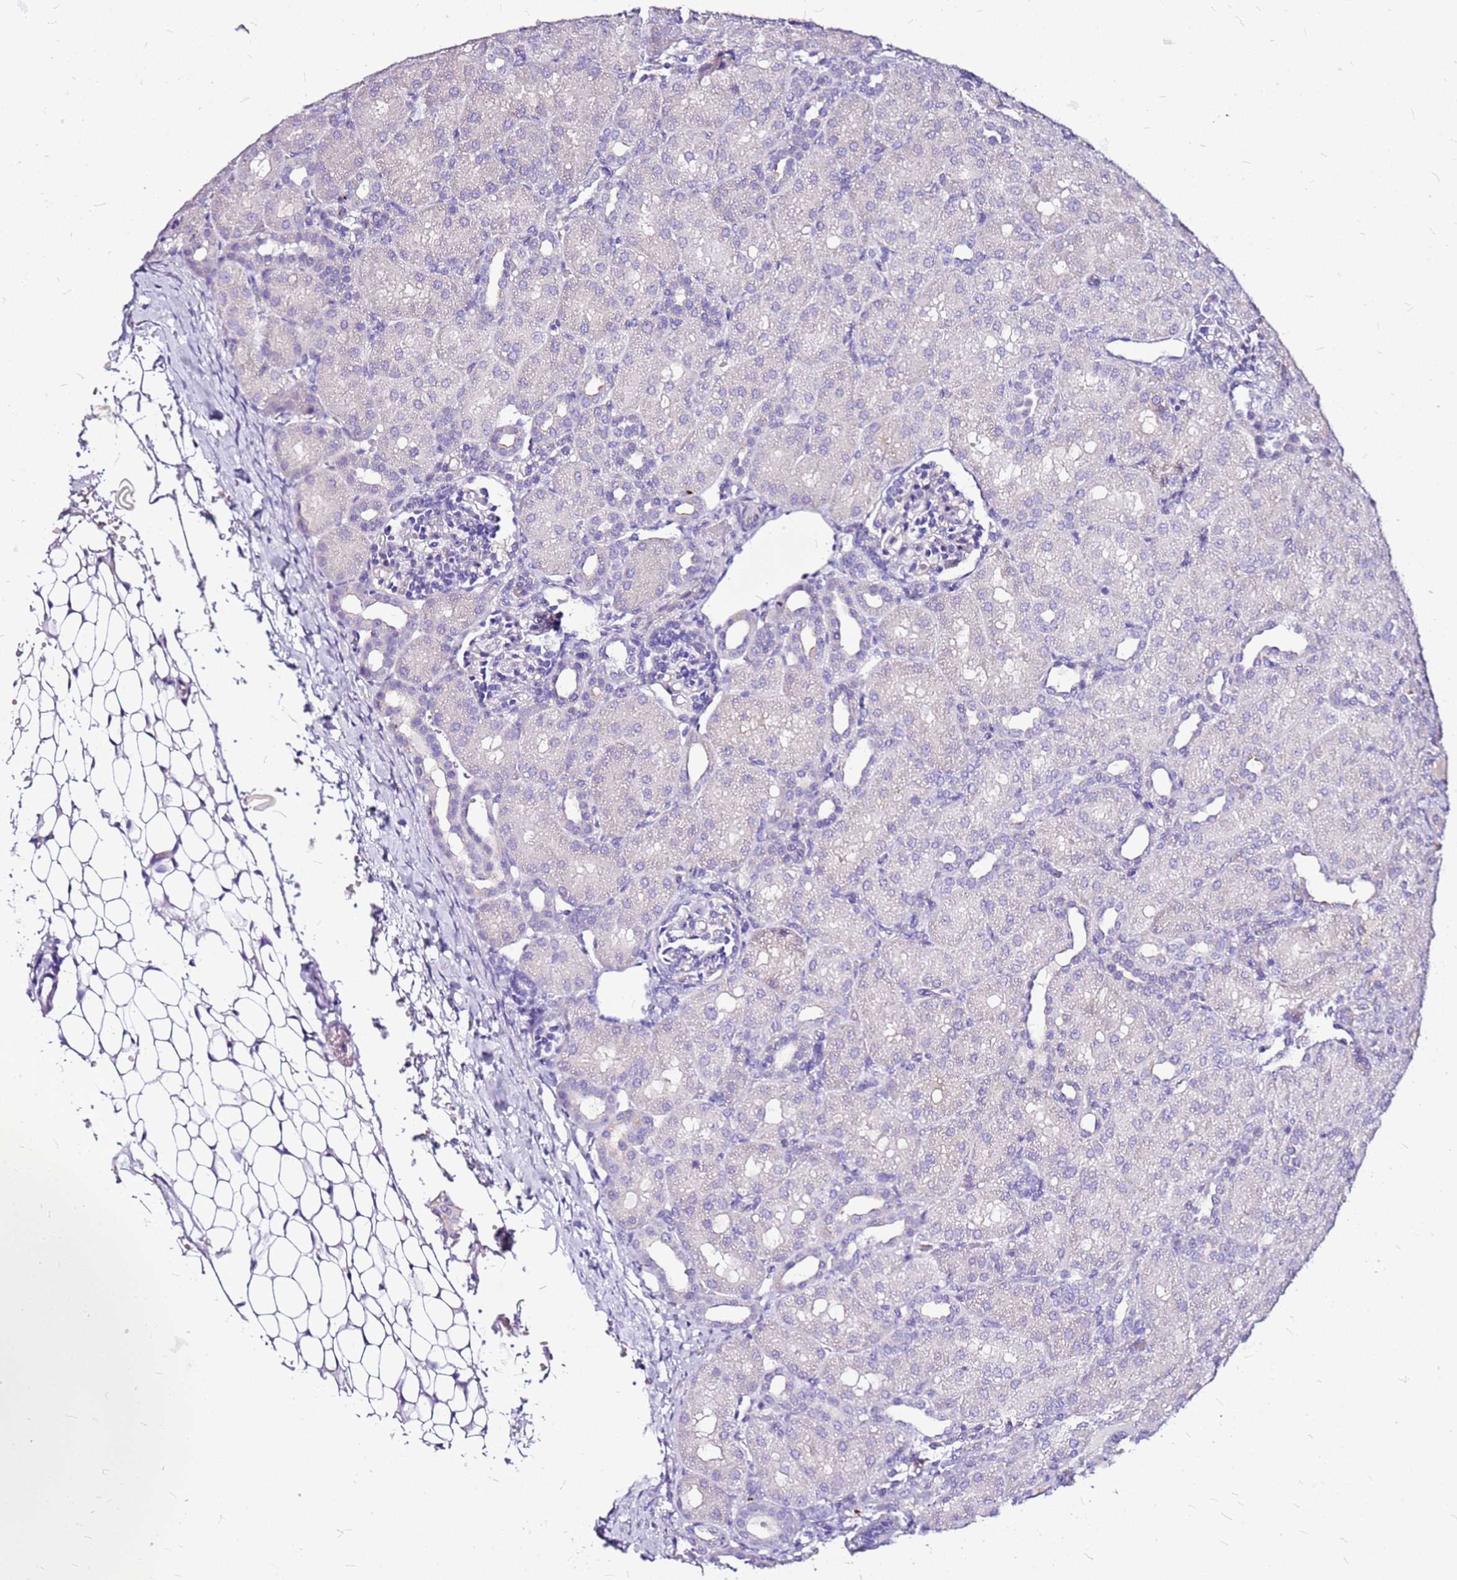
{"staining": {"intensity": "negative", "quantity": "none", "location": "none"}, "tissue": "kidney", "cell_type": "Cells in glomeruli", "image_type": "normal", "snomed": [{"axis": "morphology", "description": "Normal tissue, NOS"}, {"axis": "topography", "description": "Kidney"}], "caption": "Cells in glomeruli show no significant staining in normal kidney. (DAB (3,3'-diaminobenzidine) immunohistochemistry visualized using brightfield microscopy, high magnification).", "gene": "CASD1", "patient": {"sex": "male", "age": 1}}